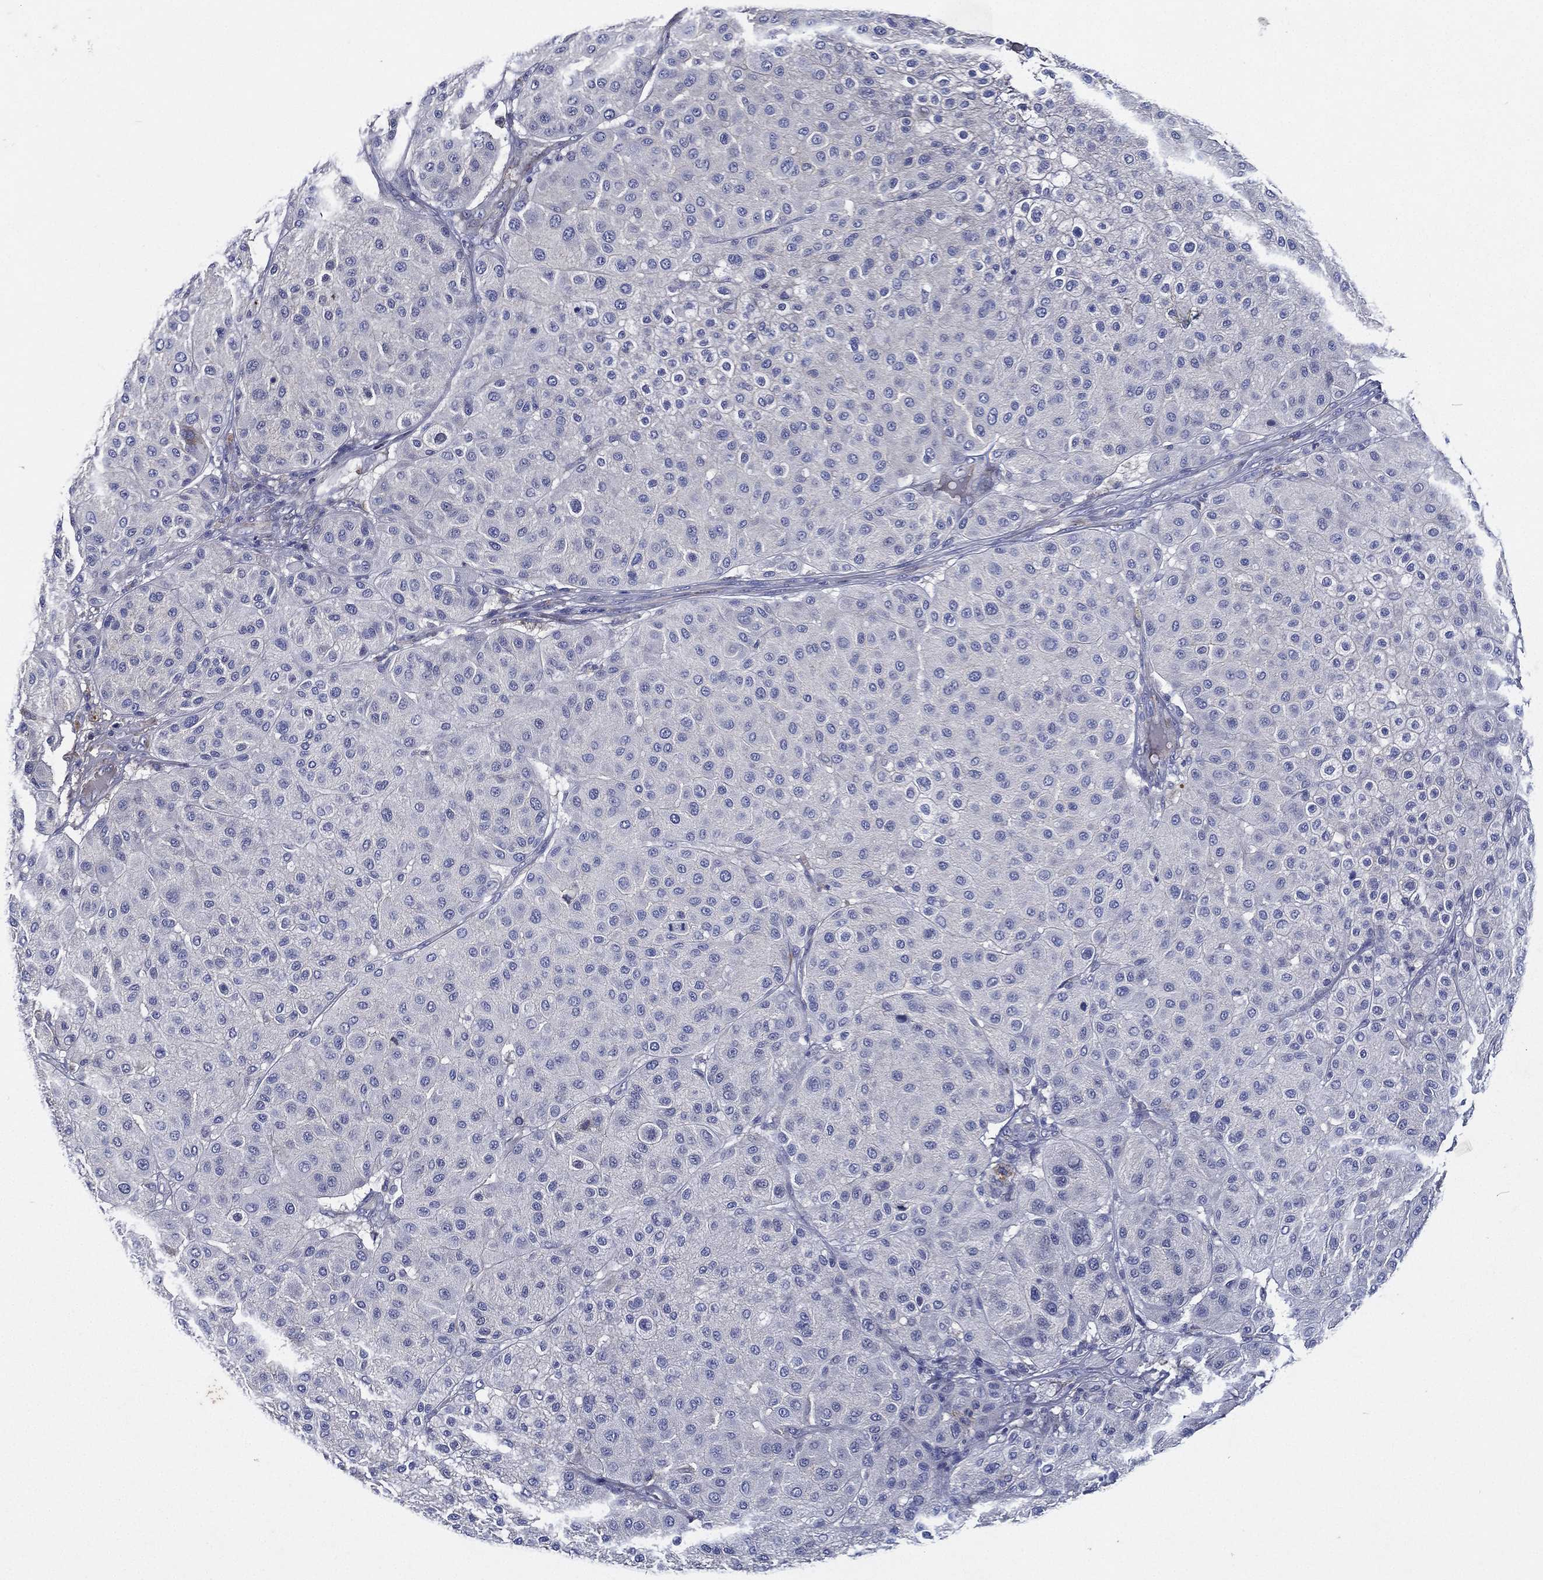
{"staining": {"intensity": "negative", "quantity": "none", "location": "none"}, "tissue": "melanoma", "cell_type": "Tumor cells", "image_type": "cancer", "snomed": [{"axis": "morphology", "description": "Malignant melanoma, Metastatic site"}, {"axis": "topography", "description": "Smooth muscle"}], "caption": "The photomicrograph reveals no significant positivity in tumor cells of melanoma.", "gene": "TMPRSS11D", "patient": {"sex": "male", "age": 41}}